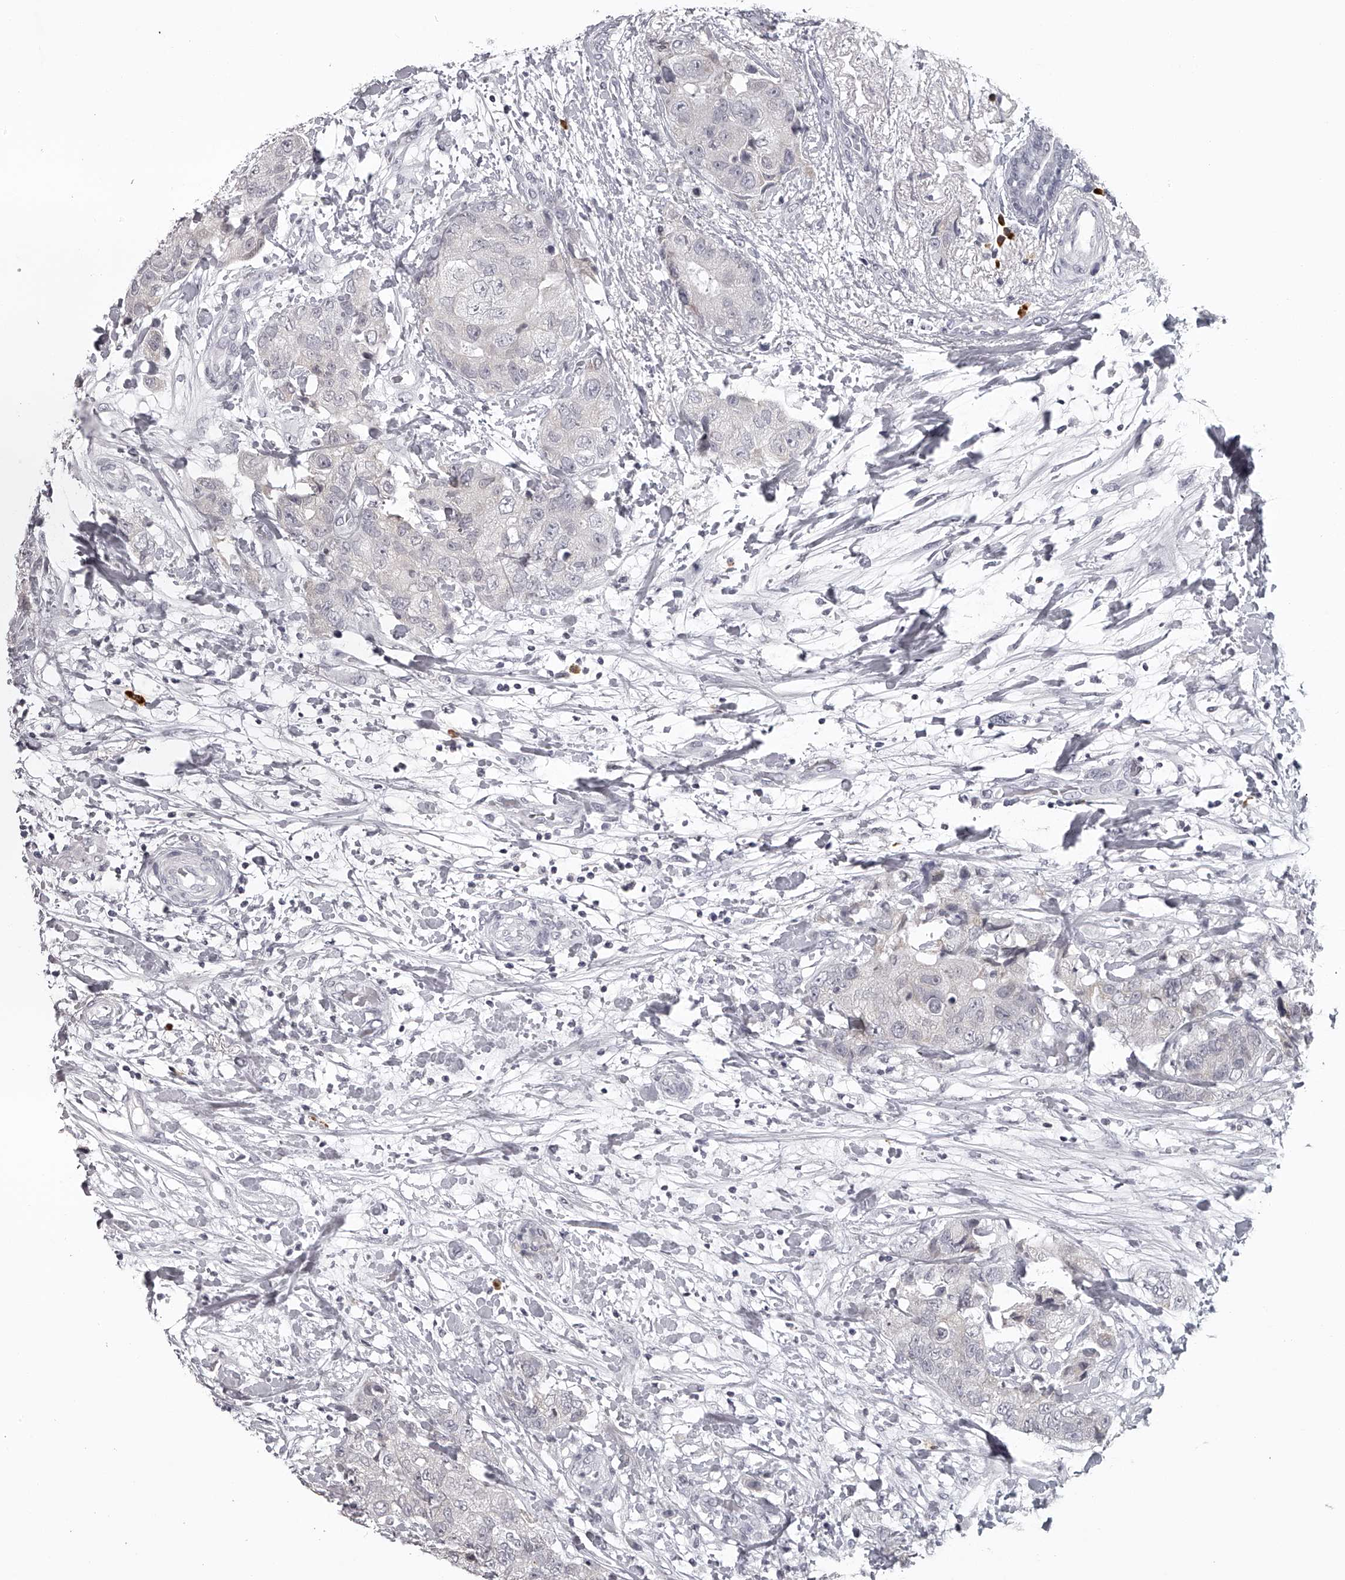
{"staining": {"intensity": "negative", "quantity": "none", "location": "none"}, "tissue": "breast cancer", "cell_type": "Tumor cells", "image_type": "cancer", "snomed": [{"axis": "morphology", "description": "Duct carcinoma"}, {"axis": "topography", "description": "Breast"}], "caption": "Breast cancer stained for a protein using immunohistochemistry (IHC) exhibits no positivity tumor cells.", "gene": "SEC11C", "patient": {"sex": "female", "age": 62}}